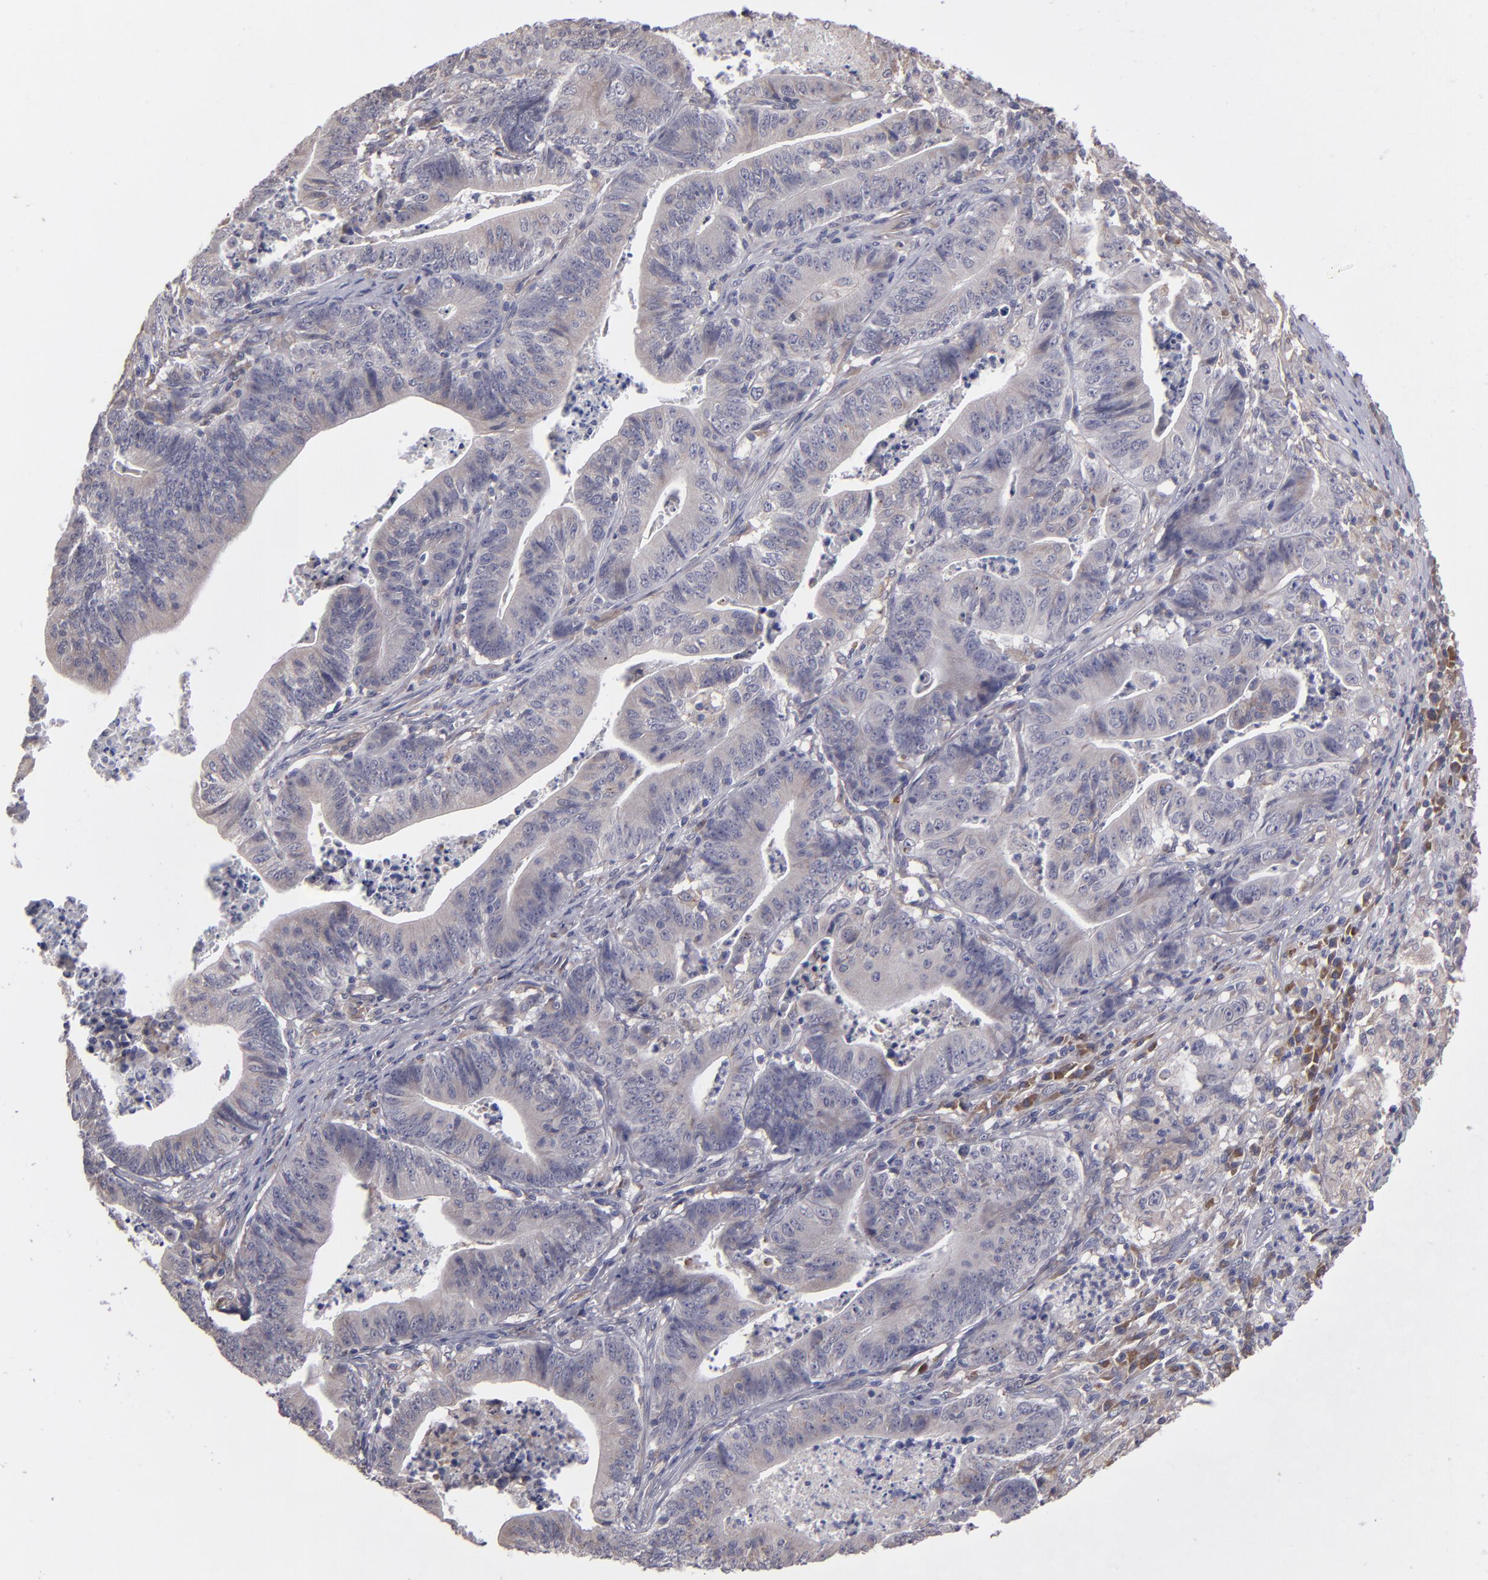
{"staining": {"intensity": "weak", "quantity": ">75%", "location": "cytoplasmic/membranous"}, "tissue": "stomach cancer", "cell_type": "Tumor cells", "image_type": "cancer", "snomed": [{"axis": "morphology", "description": "Adenocarcinoma, NOS"}, {"axis": "topography", "description": "Stomach, lower"}], "caption": "Stomach cancer (adenocarcinoma) stained for a protein (brown) displays weak cytoplasmic/membranous positive staining in approximately >75% of tumor cells.", "gene": "IL12A", "patient": {"sex": "female", "age": 86}}